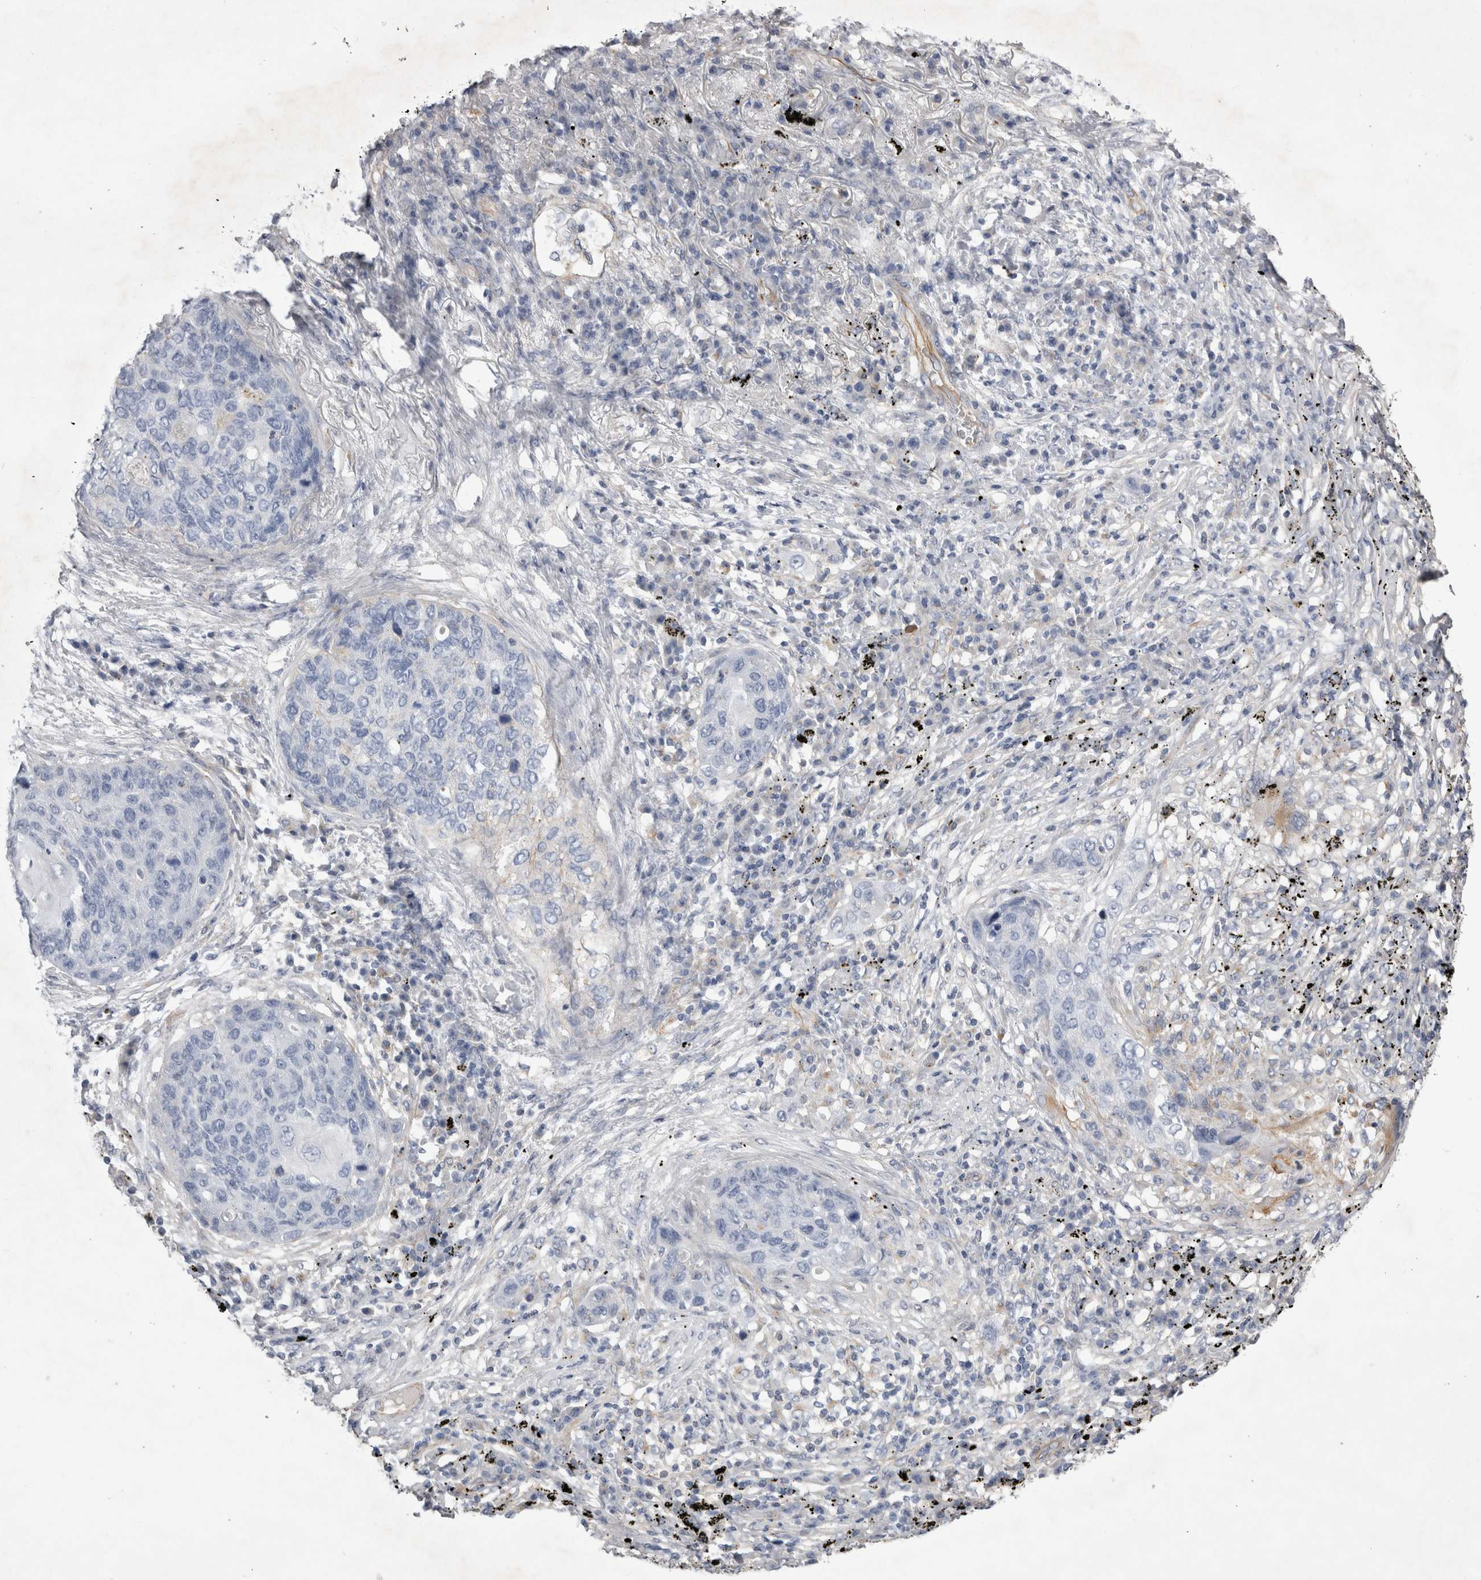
{"staining": {"intensity": "negative", "quantity": "none", "location": "none"}, "tissue": "lung cancer", "cell_type": "Tumor cells", "image_type": "cancer", "snomed": [{"axis": "morphology", "description": "Squamous cell carcinoma, NOS"}, {"axis": "topography", "description": "Lung"}], "caption": "Tumor cells show no significant positivity in lung squamous cell carcinoma. (DAB immunohistochemistry (IHC) visualized using brightfield microscopy, high magnification).", "gene": "STRADB", "patient": {"sex": "female", "age": 63}}